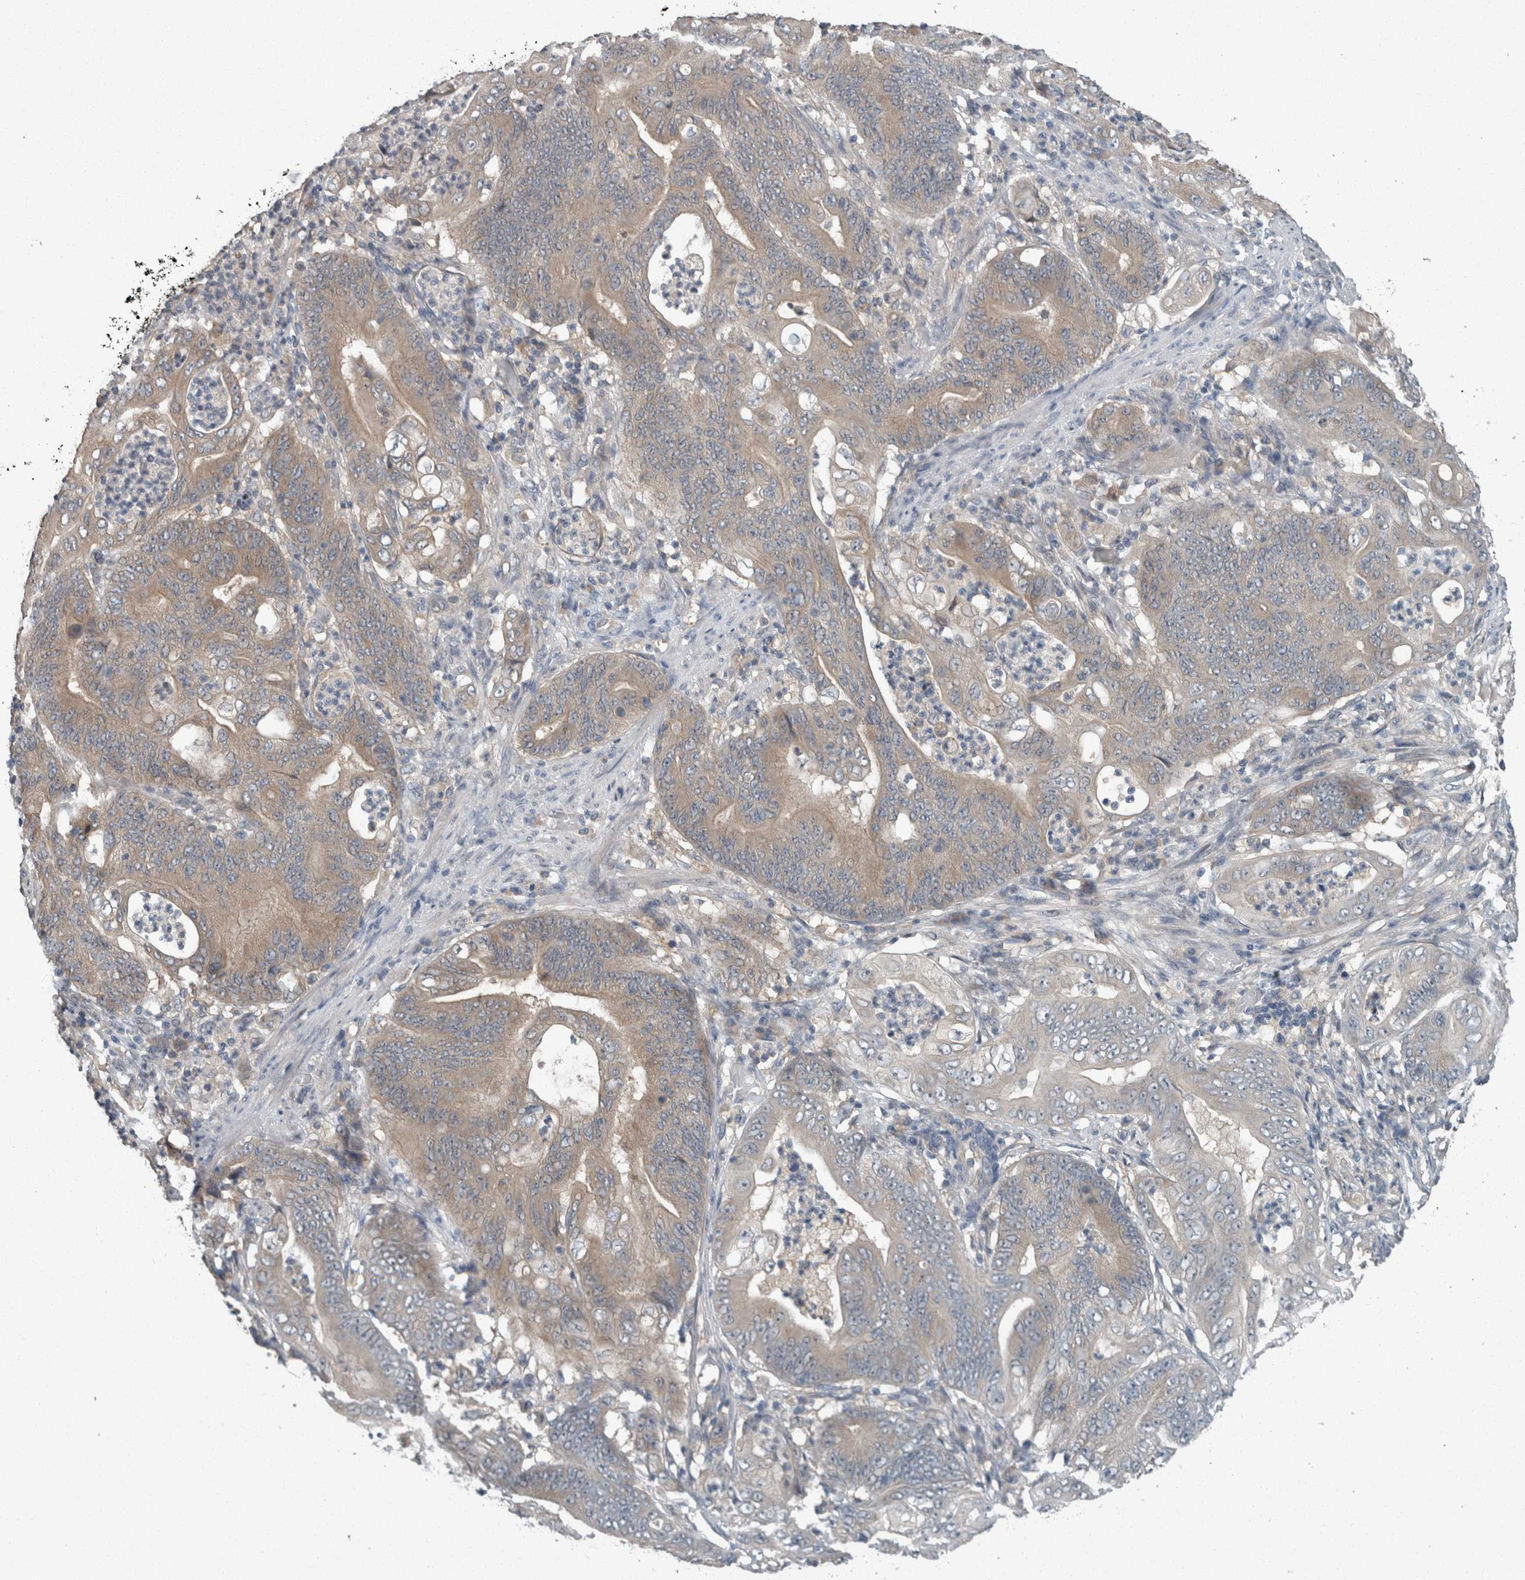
{"staining": {"intensity": "weak", "quantity": "25%-75%", "location": "cytoplasmic/membranous"}, "tissue": "stomach cancer", "cell_type": "Tumor cells", "image_type": "cancer", "snomed": [{"axis": "morphology", "description": "Adenocarcinoma, NOS"}, {"axis": "topography", "description": "Stomach"}], "caption": "Immunohistochemistry (IHC) micrograph of adenocarcinoma (stomach) stained for a protein (brown), which shows low levels of weak cytoplasmic/membranous expression in approximately 25%-75% of tumor cells.", "gene": "KNTC1", "patient": {"sex": "female", "age": 73}}